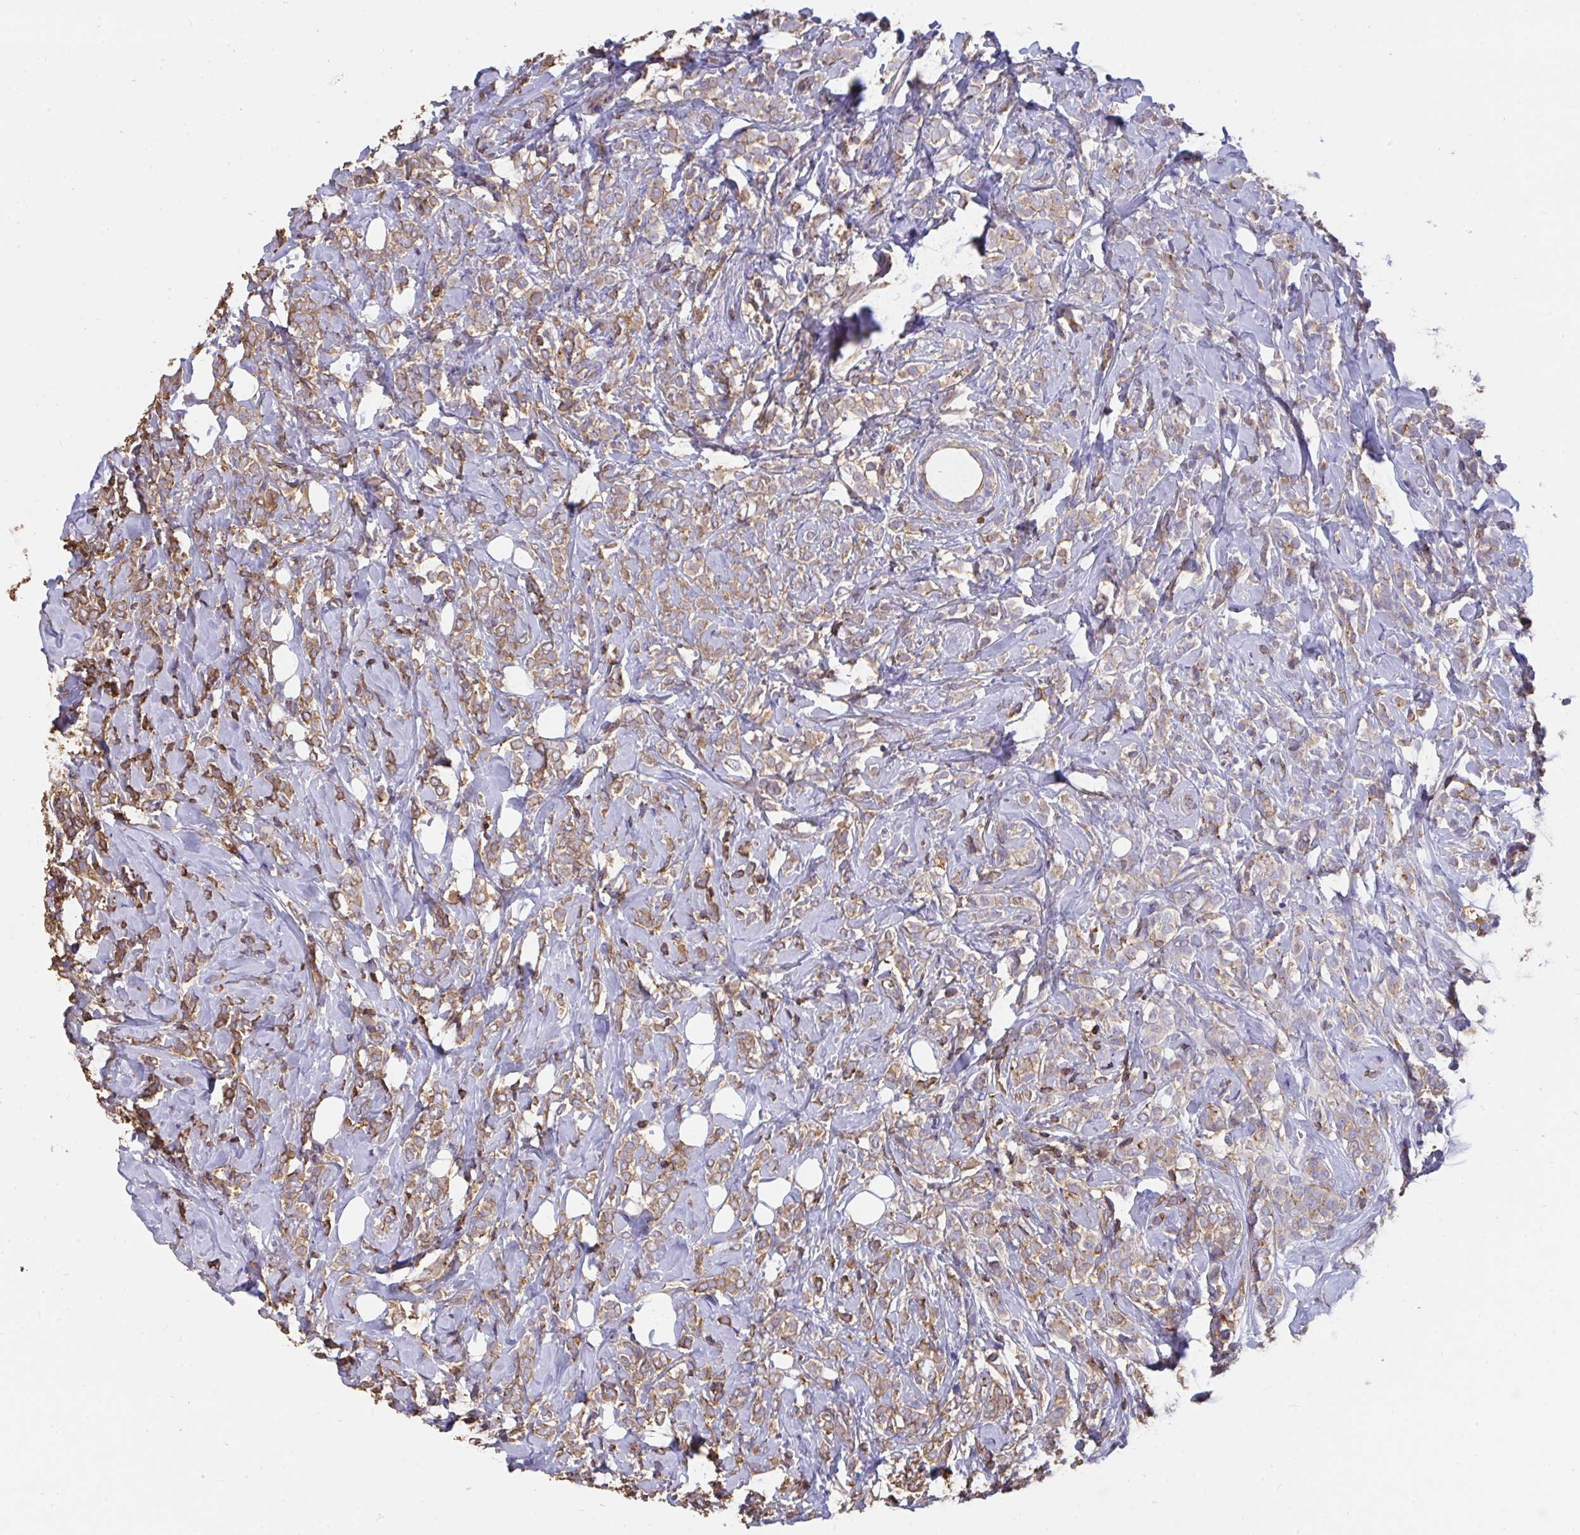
{"staining": {"intensity": "weak", "quantity": ">75%", "location": "cytoplasmic/membranous"}, "tissue": "breast cancer", "cell_type": "Tumor cells", "image_type": "cancer", "snomed": [{"axis": "morphology", "description": "Lobular carcinoma"}, {"axis": "topography", "description": "Breast"}], "caption": "Brown immunohistochemical staining in breast lobular carcinoma reveals weak cytoplasmic/membranous positivity in about >75% of tumor cells.", "gene": "CFL1", "patient": {"sex": "female", "age": 49}}